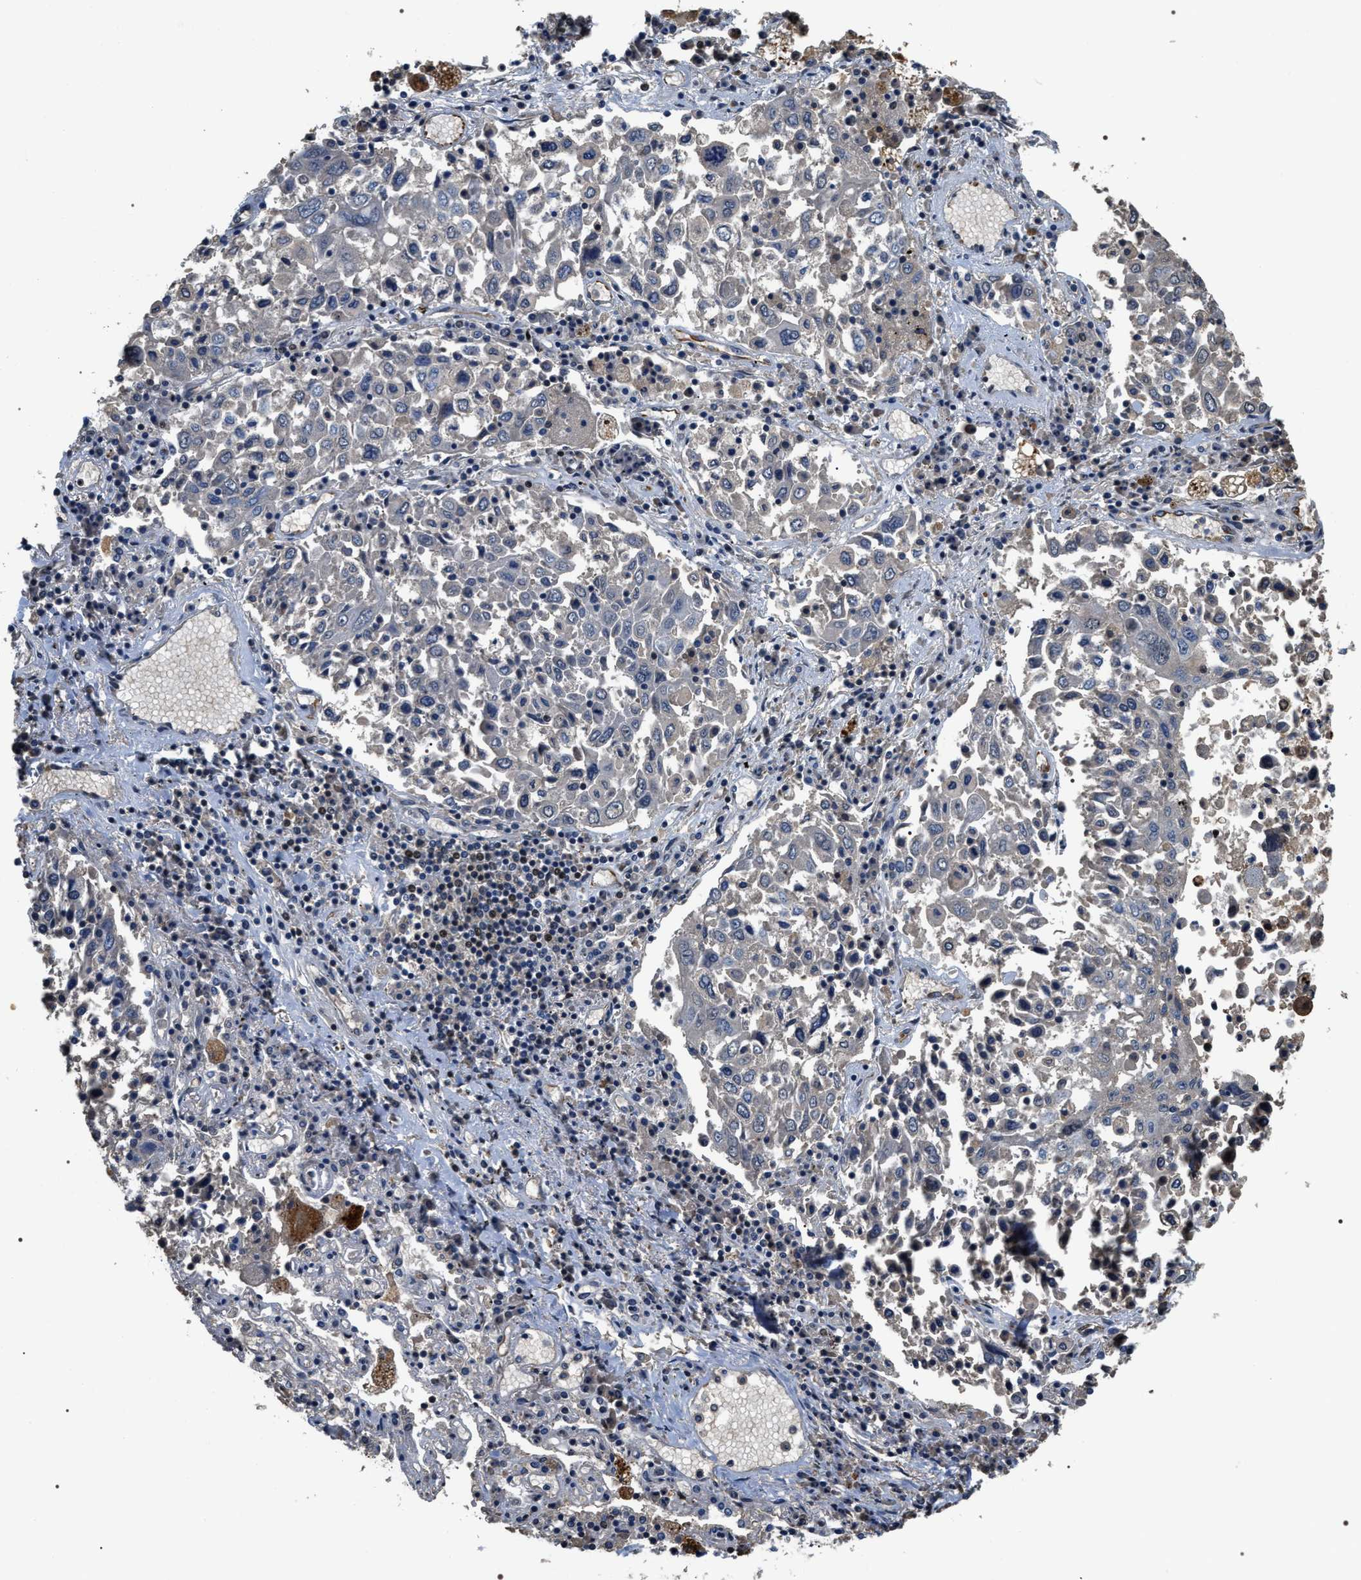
{"staining": {"intensity": "negative", "quantity": "none", "location": "none"}, "tissue": "lung cancer", "cell_type": "Tumor cells", "image_type": "cancer", "snomed": [{"axis": "morphology", "description": "Squamous cell carcinoma, NOS"}, {"axis": "topography", "description": "Lung"}], "caption": "Lung cancer stained for a protein using immunohistochemistry exhibits no positivity tumor cells.", "gene": "C7orf25", "patient": {"sex": "male", "age": 65}}